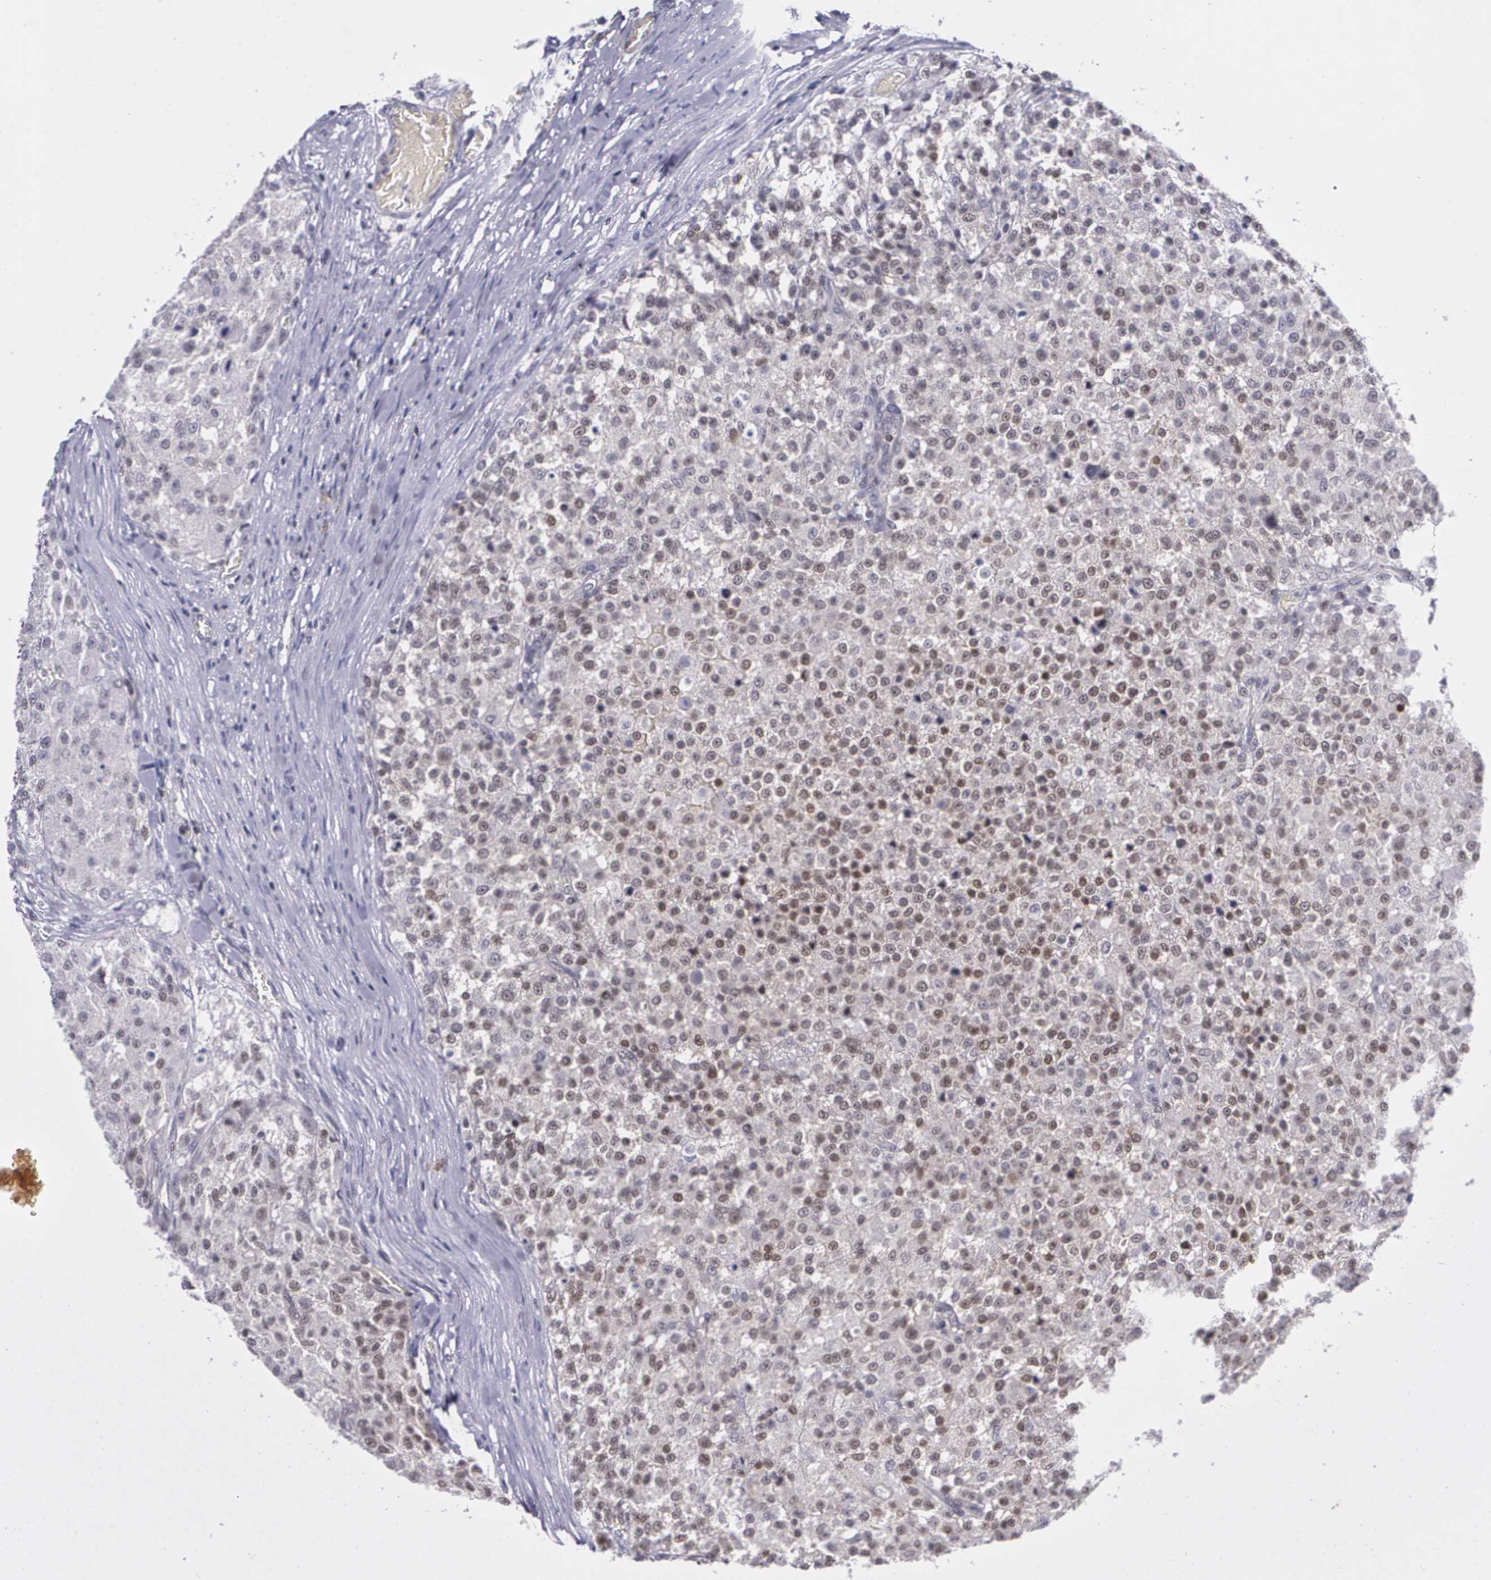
{"staining": {"intensity": "weak", "quantity": "25%-75%", "location": "cytoplasmic/membranous"}, "tissue": "testis cancer", "cell_type": "Tumor cells", "image_type": "cancer", "snomed": [{"axis": "morphology", "description": "Seminoma, NOS"}, {"axis": "topography", "description": "Testis"}], "caption": "A low amount of weak cytoplasmic/membranous positivity is appreciated in approximately 25%-75% of tumor cells in testis cancer tissue.", "gene": "MGMT", "patient": {"sex": "male", "age": 59}}